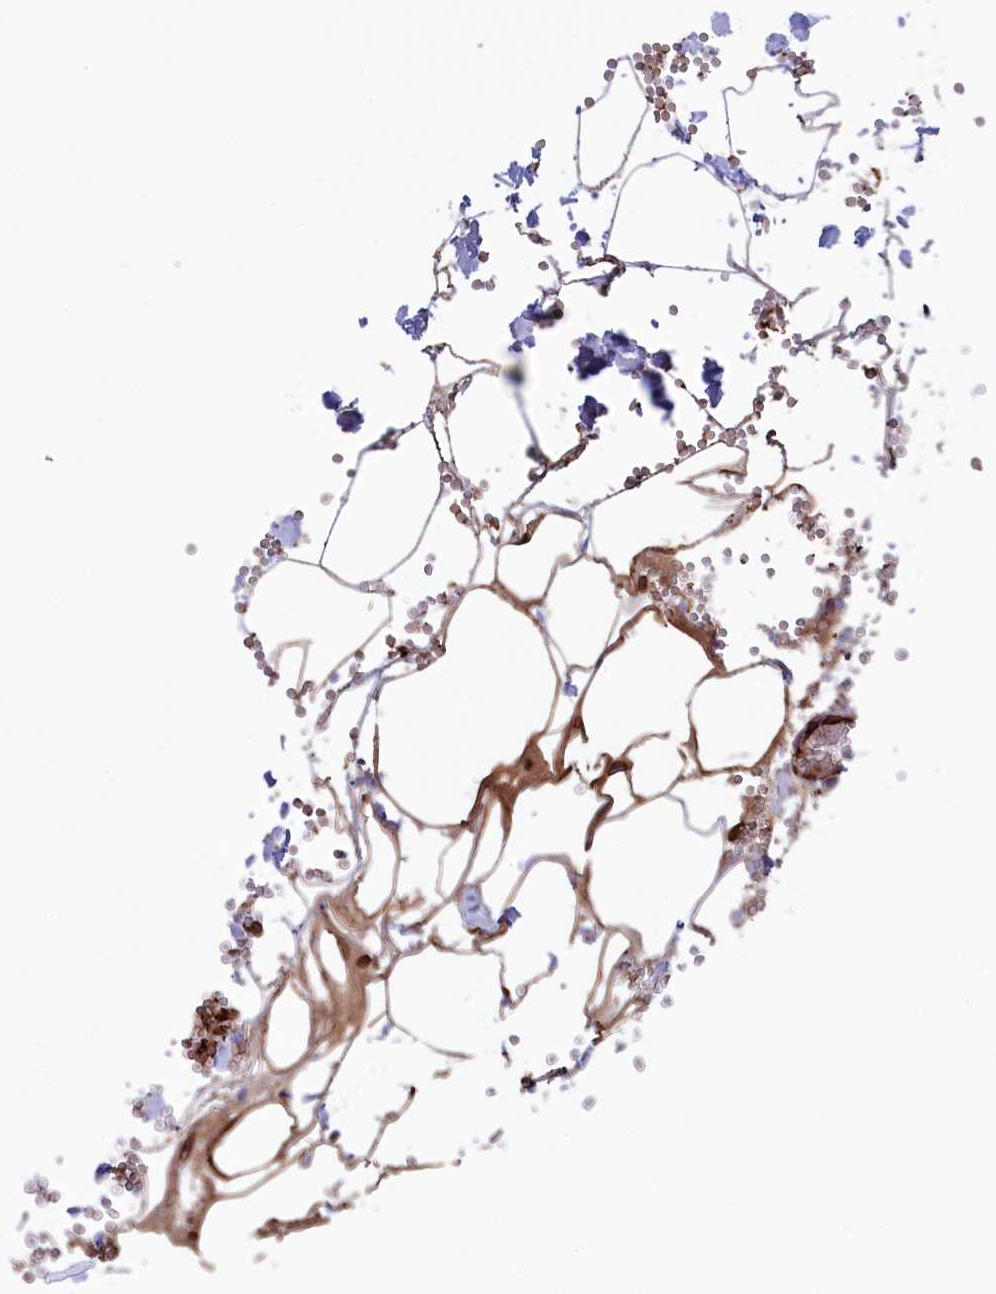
{"staining": {"intensity": "moderate", "quantity": "25%-75%", "location": "cytoplasmic/membranous"}, "tissue": "adipose tissue", "cell_type": "Adipocytes", "image_type": "normal", "snomed": [{"axis": "morphology", "description": "Normal tissue, NOS"}, {"axis": "topography", "description": "Gallbladder"}, {"axis": "topography", "description": "Peripheral nerve tissue"}], "caption": "Adipose tissue was stained to show a protein in brown. There is medium levels of moderate cytoplasmic/membranous expression in approximately 25%-75% of adipocytes. The protein of interest is shown in brown color, while the nuclei are stained blue.", "gene": "GATB", "patient": {"sex": "male", "age": 38}}